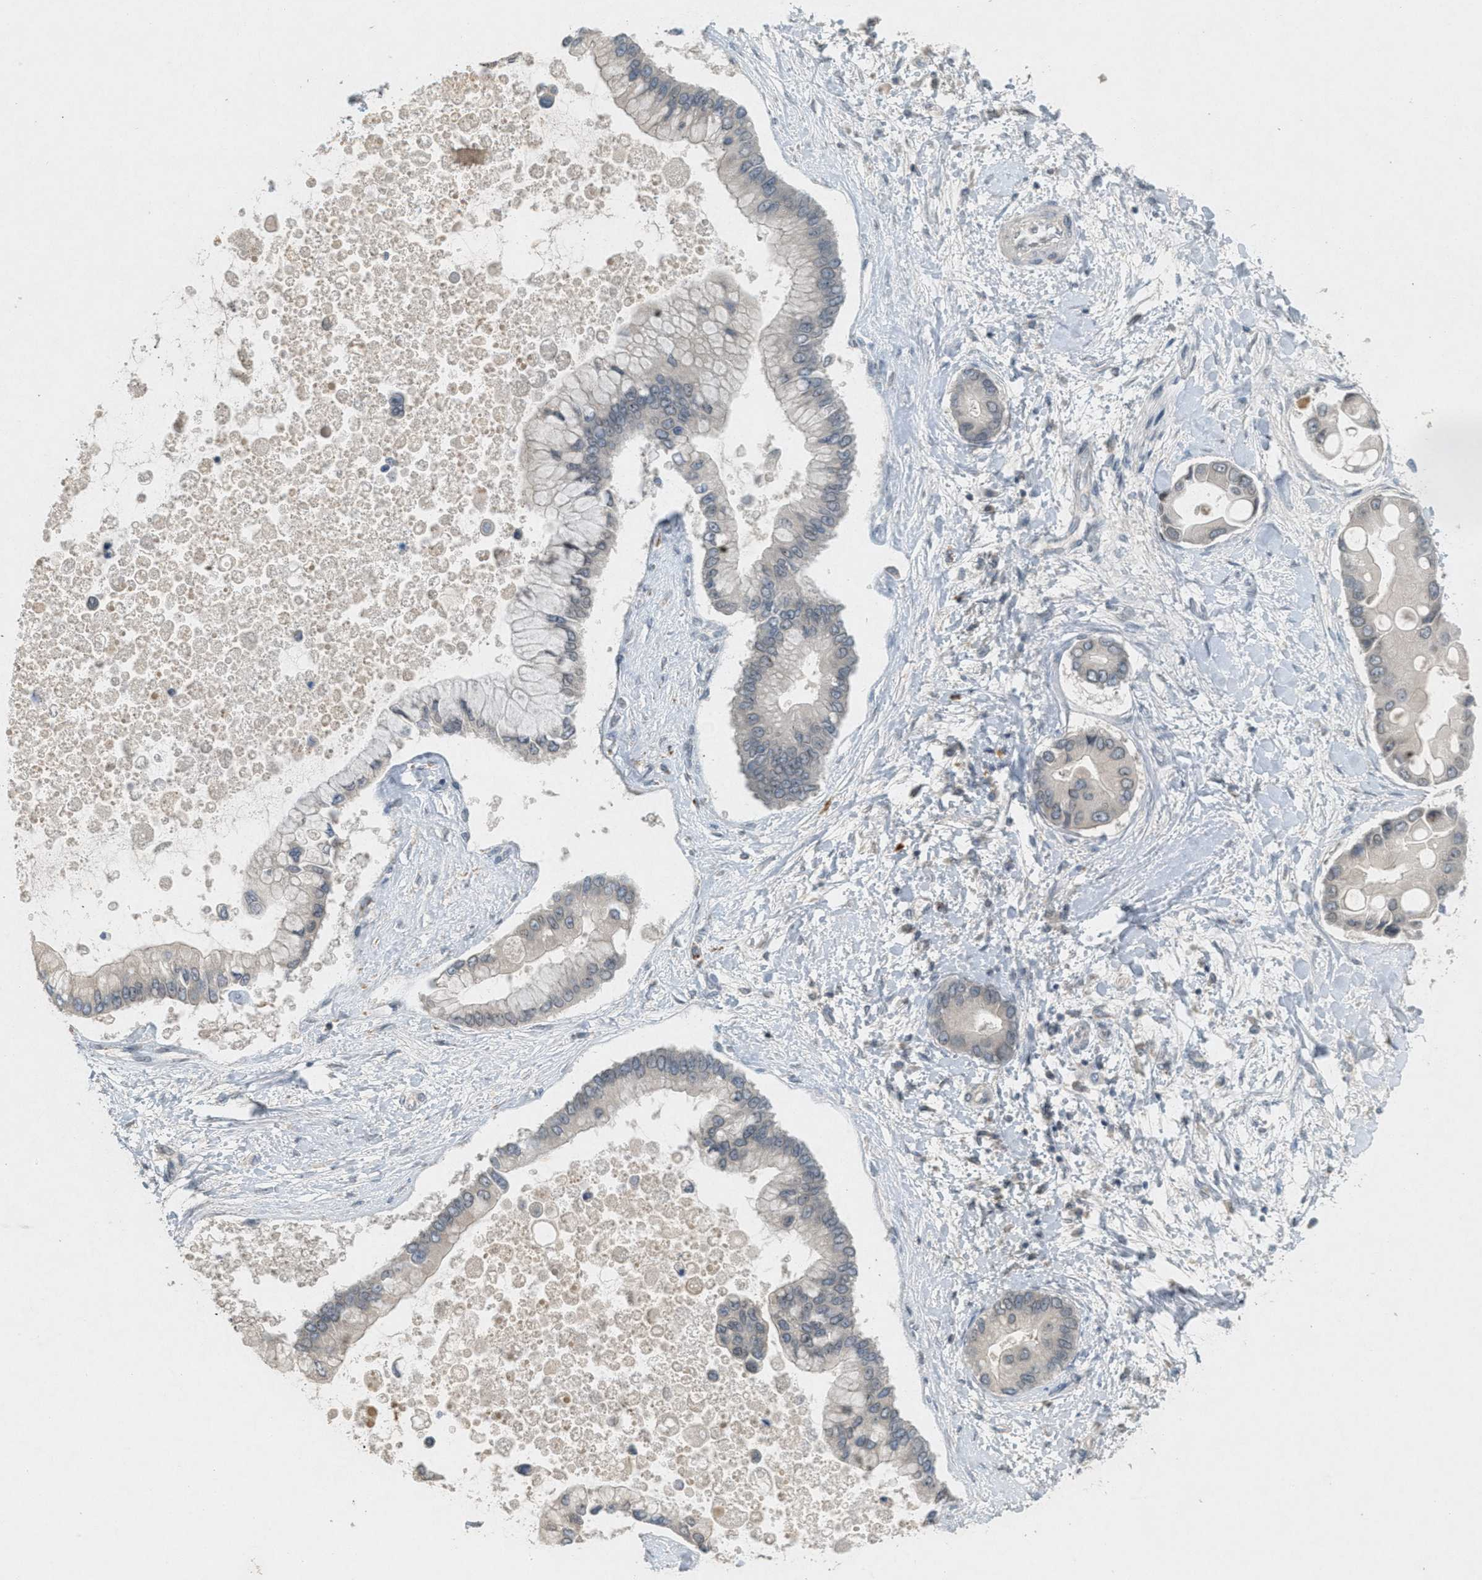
{"staining": {"intensity": "negative", "quantity": "none", "location": "none"}, "tissue": "liver cancer", "cell_type": "Tumor cells", "image_type": "cancer", "snomed": [{"axis": "morphology", "description": "Cholangiocarcinoma"}, {"axis": "topography", "description": "Liver"}], "caption": "An image of human liver cholangiocarcinoma is negative for staining in tumor cells. (DAB immunohistochemistry (IHC) with hematoxylin counter stain).", "gene": "ABHD6", "patient": {"sex": "male", "age": 50}}